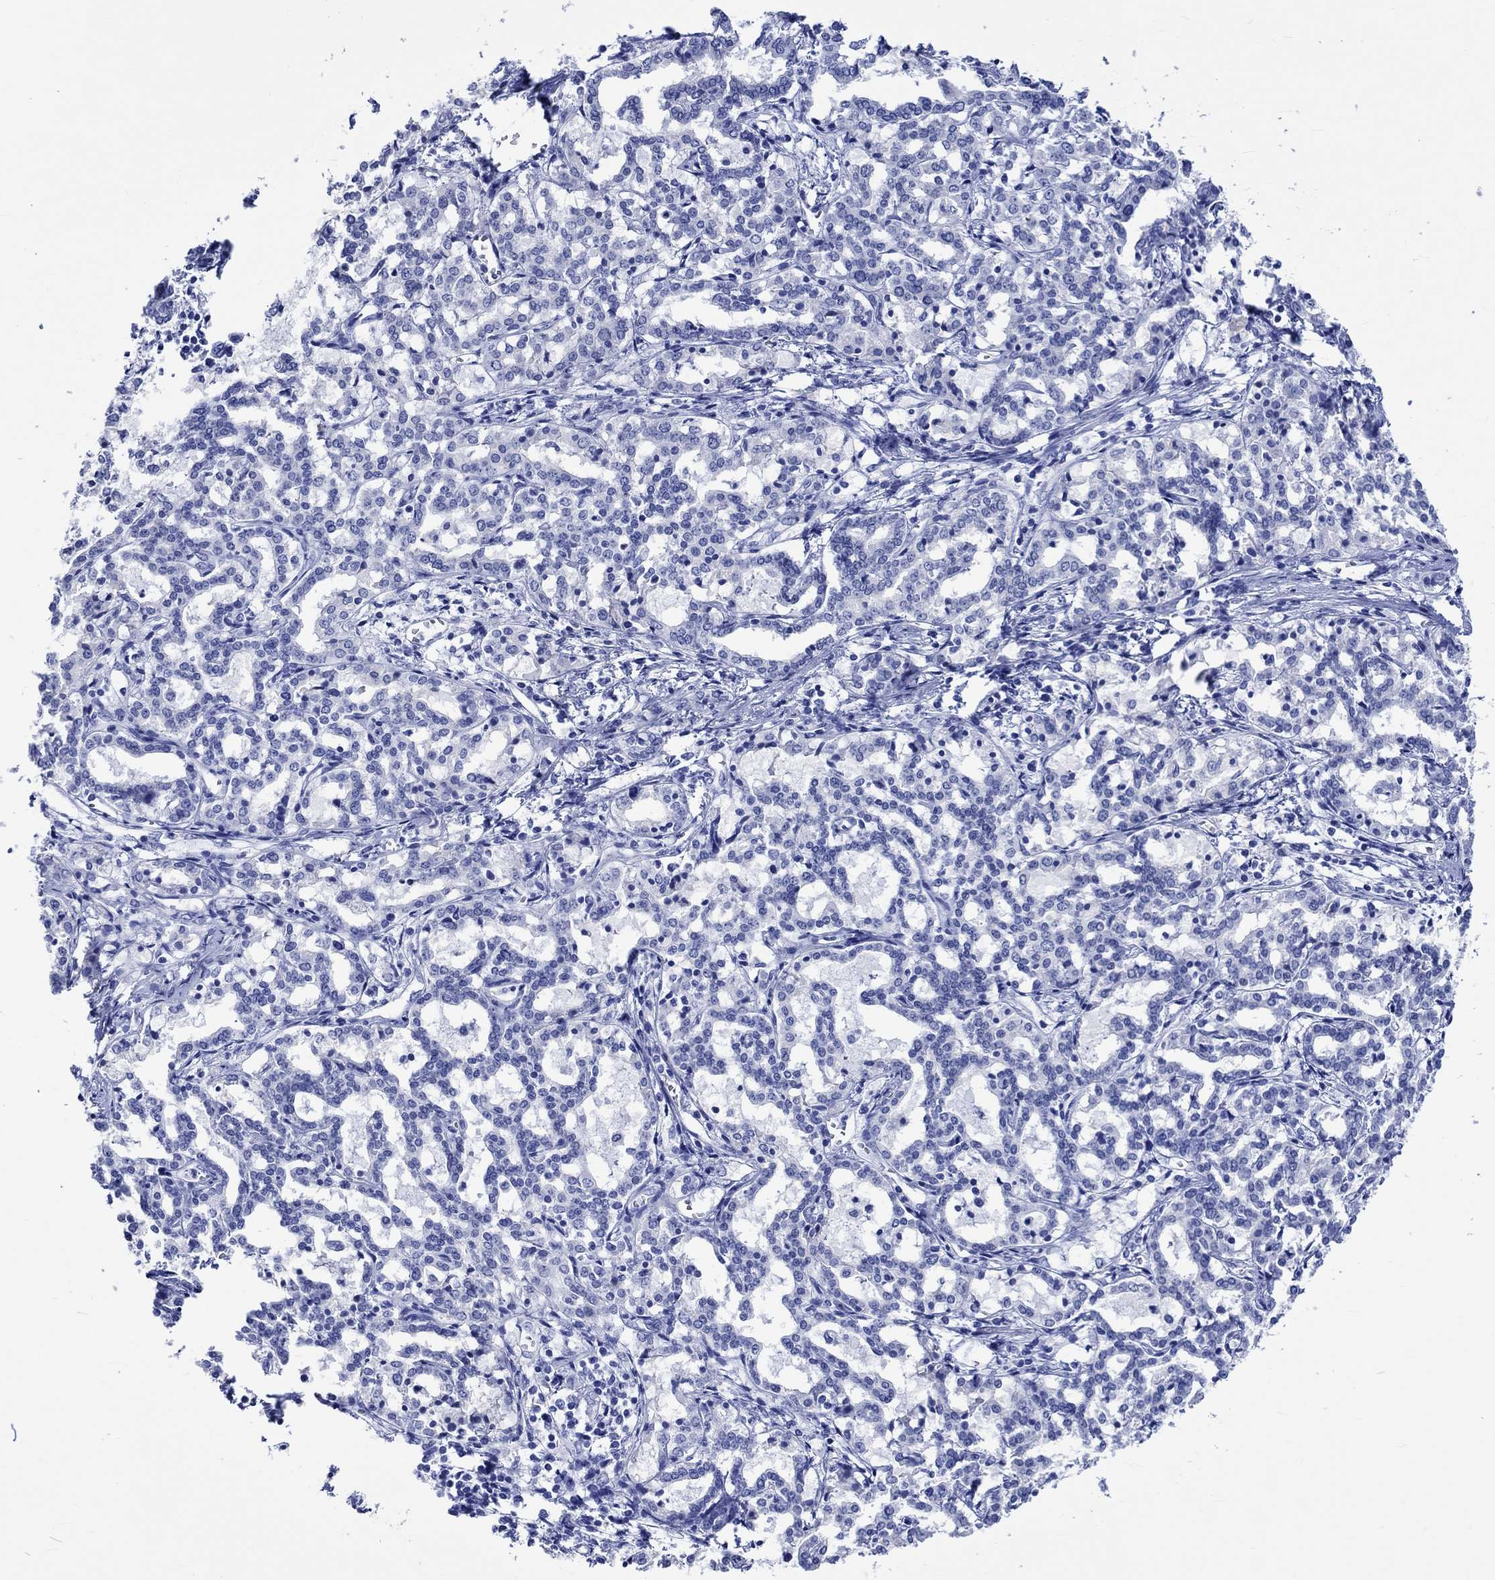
{"staining": {"intensity": "negative", "quantity": "none", "location": "none"}, "tissue": "liver cancer", "cell_type": "Tumor cells", "image_type": "cancer", "snomed": [{"axis": "morphology", "description": "Cholangiocarcinoma"}, {"axis": "topography", "description": "Liver"}], "caption": "This is a image of IHC staining of cholangiocarcinoma (liver), which shows no positivity in tumor cells. The staining was performed using DAB to visualize the protein expression in brown, while the nuclei were stained in blue with hematoxylin (Magnification: 20x).", "gene": "KLHL33", "patient": {"sex": "female", "age": 47}}